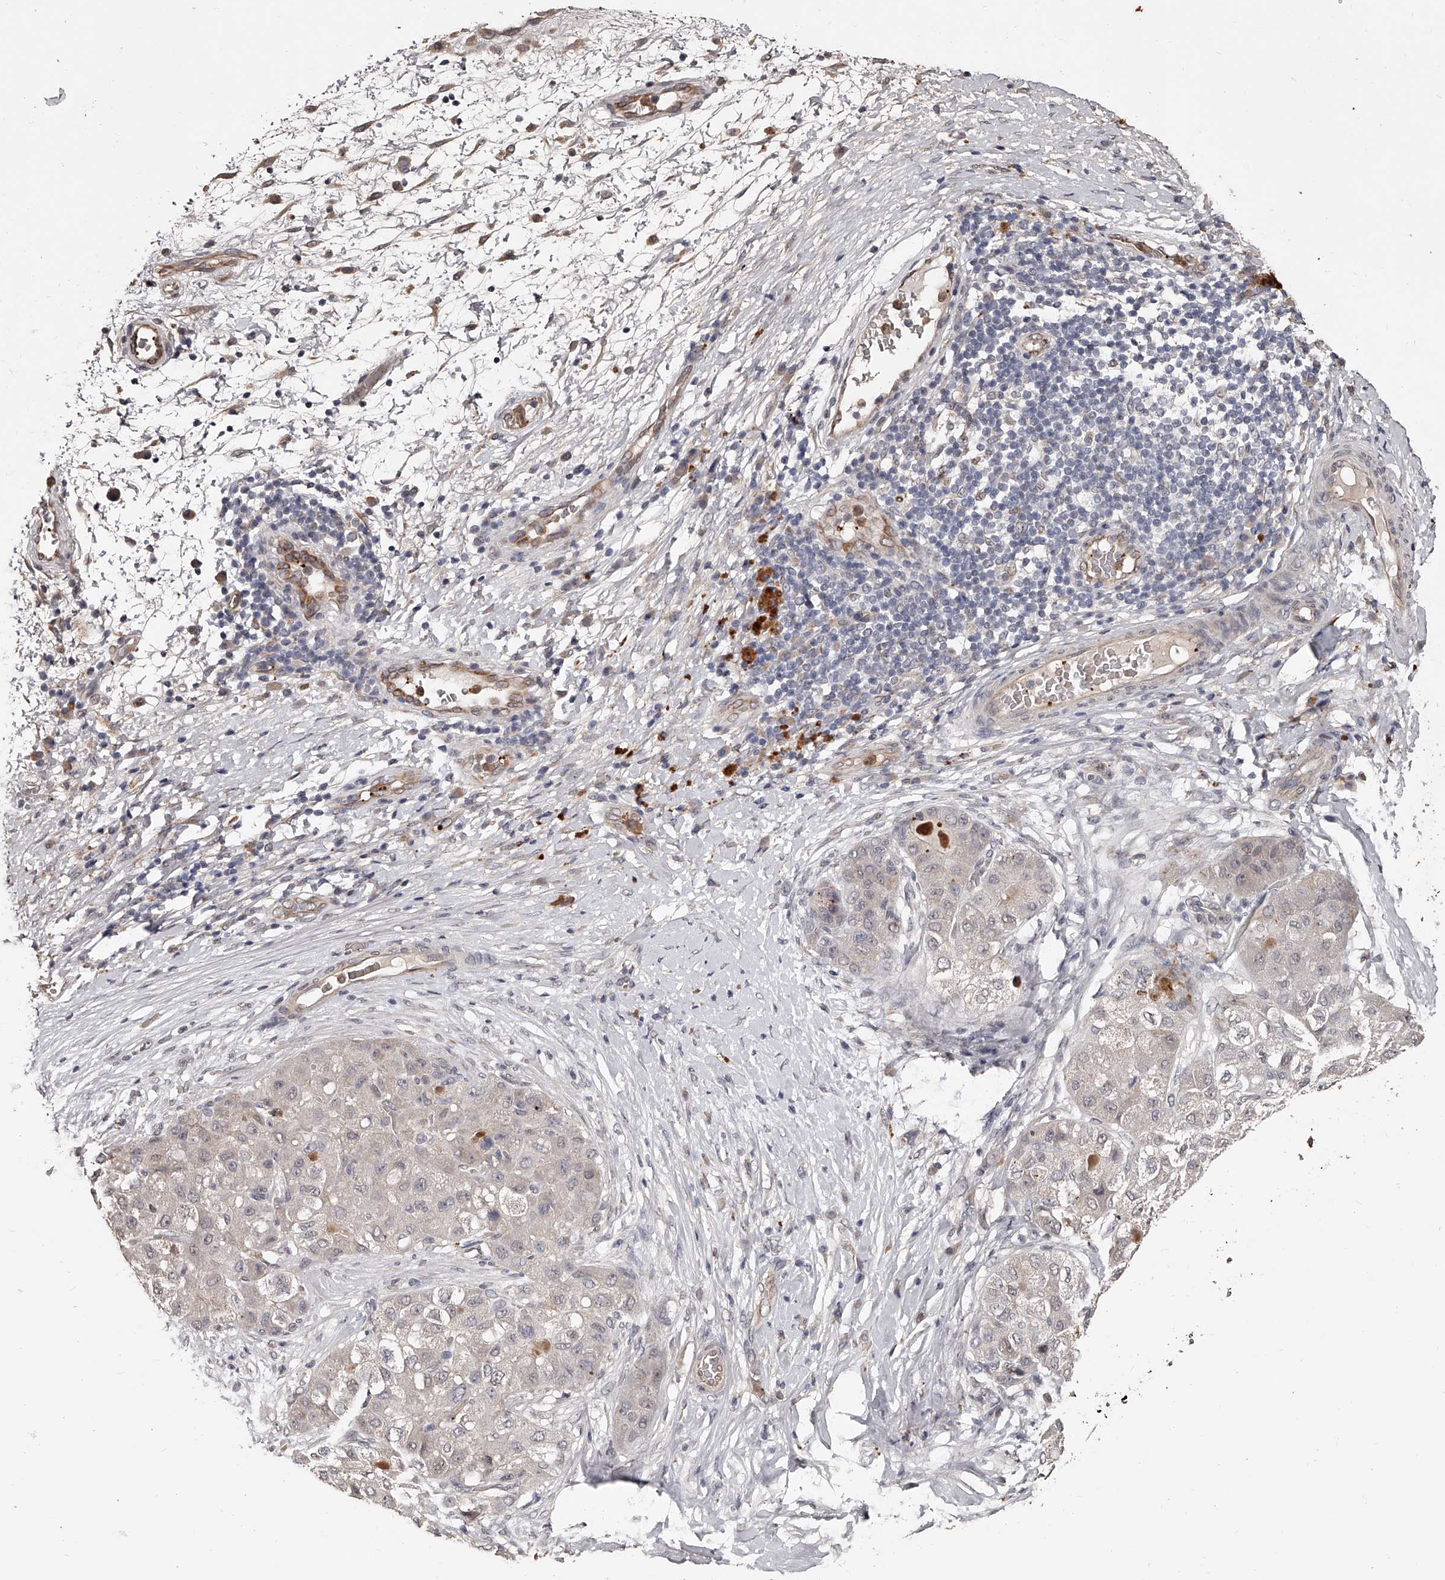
{"staining": {"intensity": "negative", "quantity": "none", "location": "none"}, "tissue": "liver cancer", "cell_type": "Tumor cells", "image_type": "cancer", "snomed": [{"axis": "morphology", "description": "Carcinoma, Hepatocellular, NOS"}, {"axis": "topography", "description": "Liver"}], "caption": "Immunohistochemistry image of liver cancer stained for a protein (brown), which reveals no positivity in tumor cells.", "gene": "URGCP", "patient": {"sex": "male", "age": 80}}